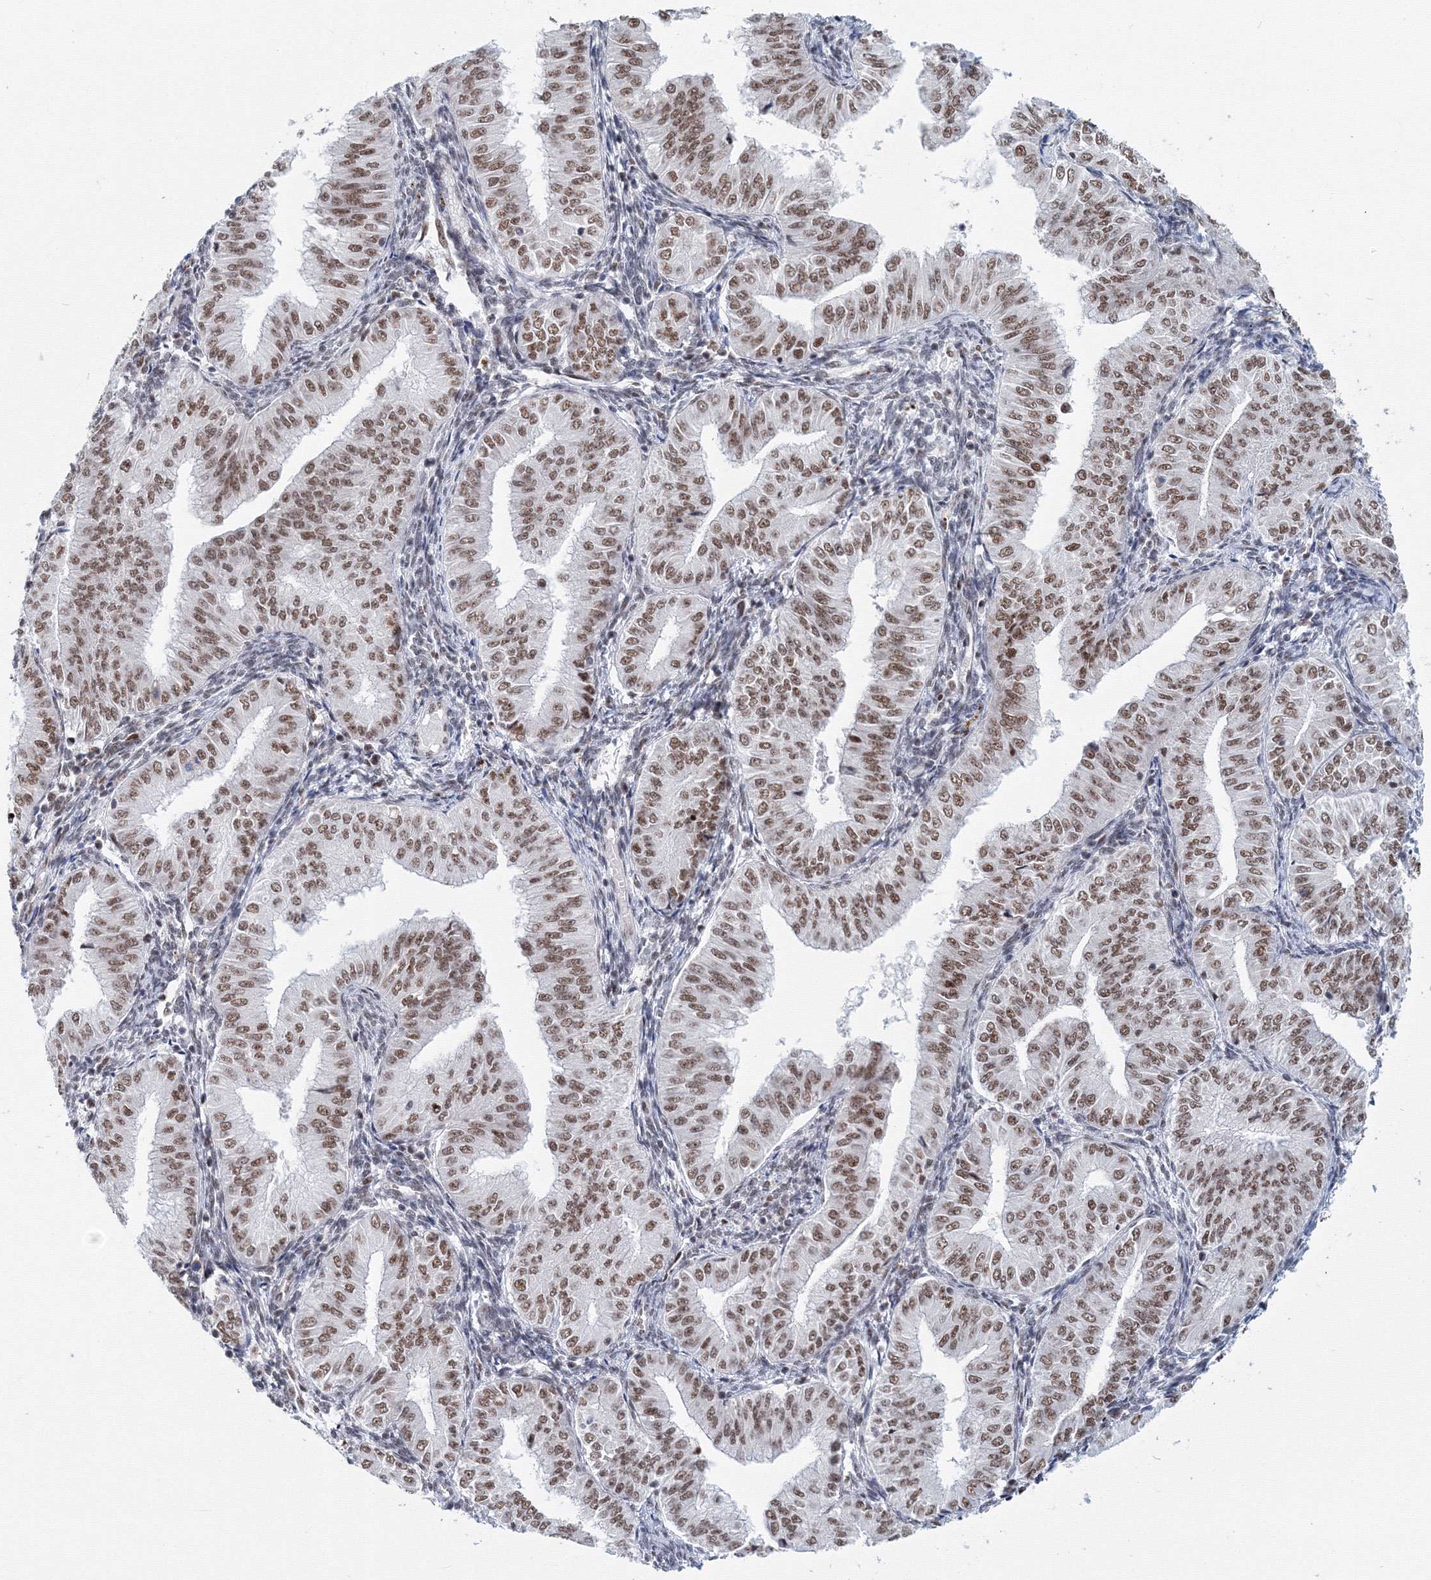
{"staining": {"intensity": "moderate", "quantity": ">75%", "location": "nuclear"}, "tissue": "endometrial cancer", "cell_type": "Tumor cells", "image_type": "cancer", "snomed": [{"axis": "morphology", "description": "Normal tissue, NOS"}, {"axis": "morphology", "description": "Adenocarcinoma, NOS"}, {"axis": "topography", "description": "Endometrium"}], "caption": "Protein staining by immunohistochemistry shows moderate nuclear expression in approximately >75% of tumor cells in endometrial adenocarcinoma.", "gene": "SF3B6", "patient": {"sex": "female", "age": 53}}